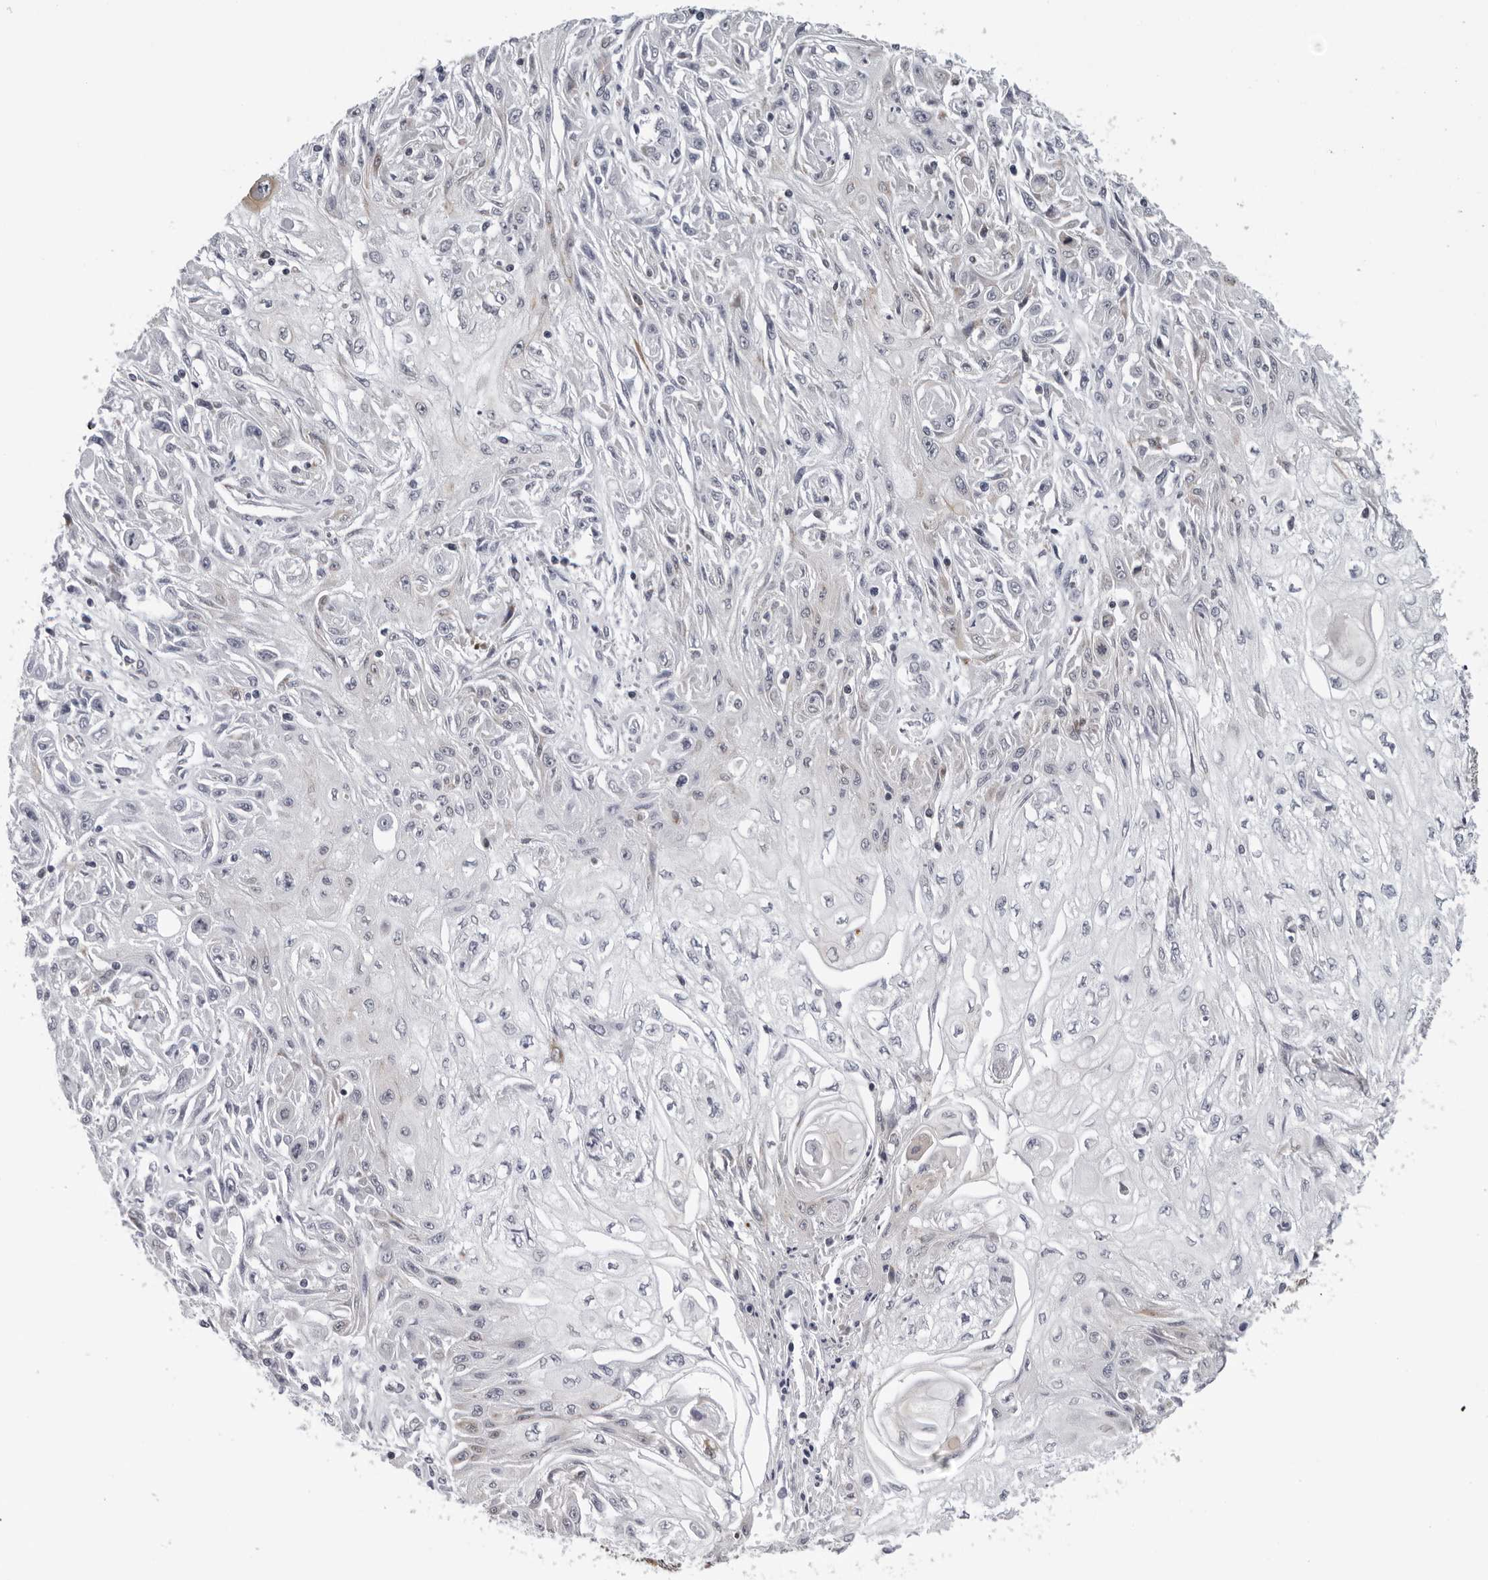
{"staining": {"intensity": "negative", "quantity": "none", "location": "none"}, "tissue": "skin cancer", "cell_type": "Tumor cells", "image_type": "cancer", "snomed": [{"axis": "morphology", "description": "Squamous cell carcinoma, NOS"}, {"axis": "morphology", "description": "Squamous cell carcinoma, metastatic, NOS"}, {"axis": "topography", "description": "Skin"}, {"axis": "topography", "description": "Lymph node"}], "caption": "DAB (3,3'-diaminobenzidine) immunohistochemical staining of skin cancer (squamous cell carcinoma) reveals no significant positivity in tumor cells.", "gene": "CPT2", "patient": {"sex": "male", "age": 75}}